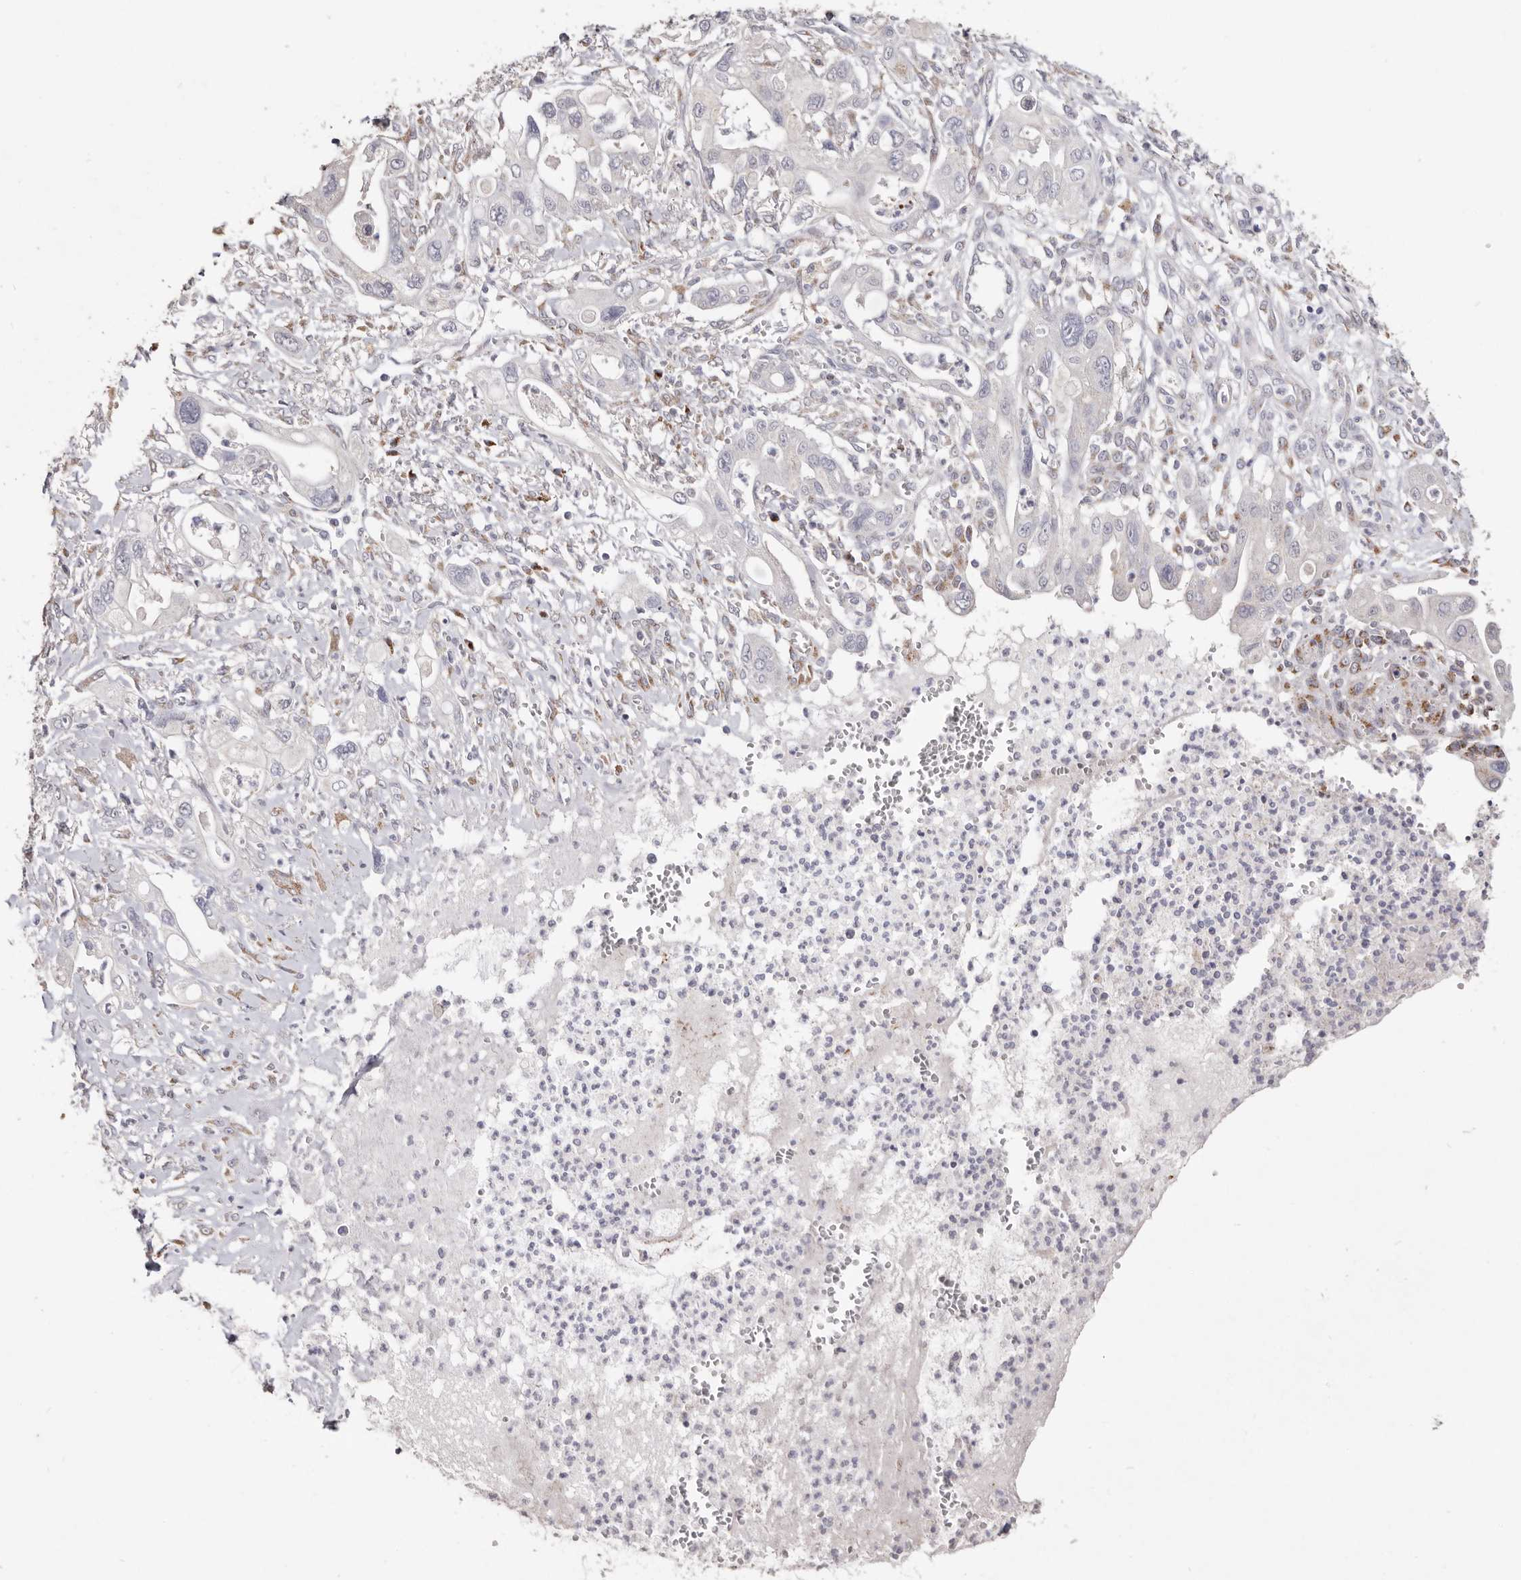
{"staining": {"intensity": "negative", "quantity": "none", "location": "none"}, "tissue": "pancreatic cancer", "cell_type": "Tumor cells", "image_type": "cancer", "snomed": [{"axis": "morphology", "description": "Adenocarcinoma, NOS"}, {"axis": "topography", "description": "Pancreas"}], "caption": "Human adenocarcinoma (pancreatic) stained for a protein using immunohistochemistry exhibits no expression in tumor cells.", "gene": "LGALS7B", "patient": {"sex": "male", "age": 68}}